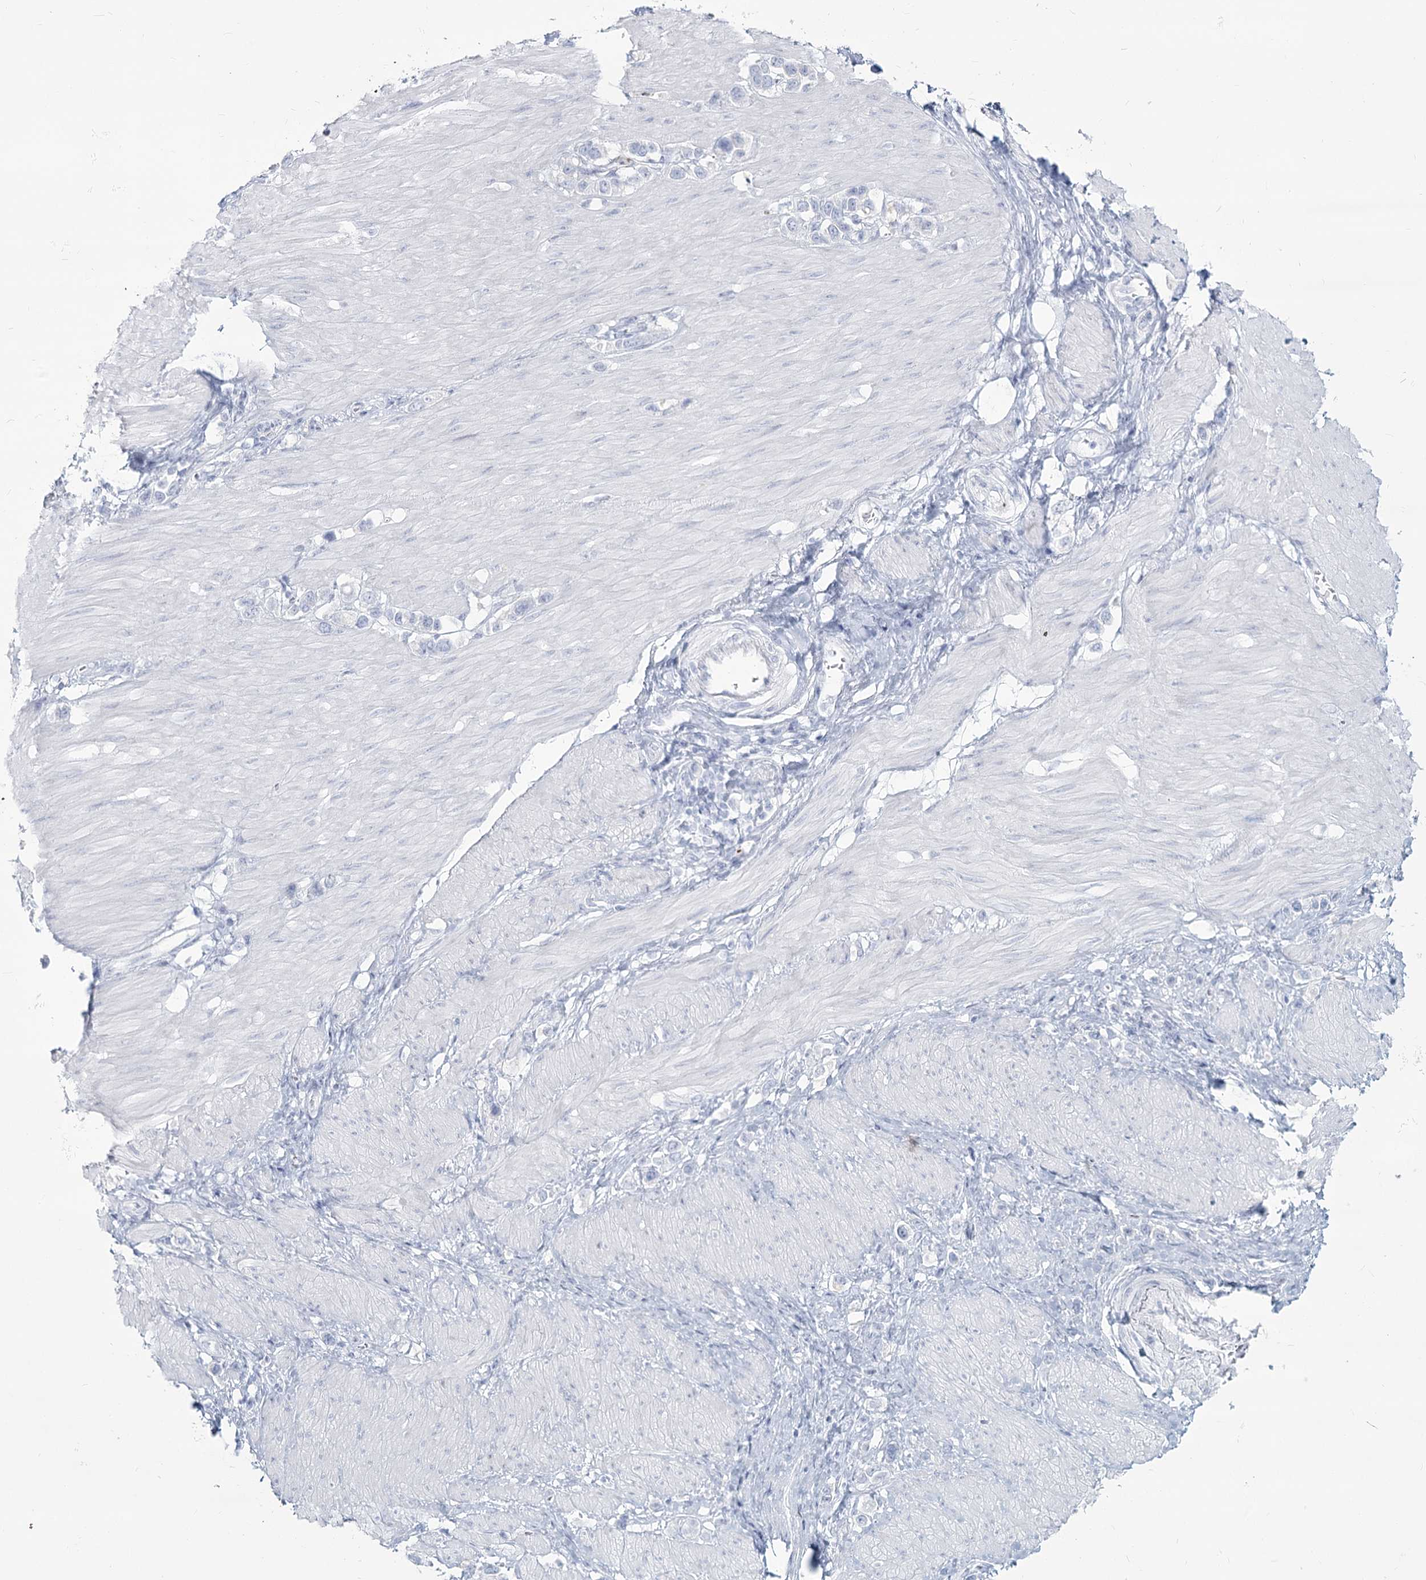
{"staining": {"intensity": "negative", "quantity": "none", "location": "none"}, "tissue": "stomach cancer", "cell_type": "Tumor cells", "image_type": "cancer", "snomed": [{"axis": "morphology", "description": "Normal tissue, NOS"}, {"axis": "morphology", "description": "Adenocarcinoma, NOS"}, {"axis": "topography", "description": "Stomach, upper"}, {"axis": "topography", "description": "Stomach"}], "caption": "A high-resolution histopathology image shows IHC staining of stomach cancer (adenocarcinoma), which reveals no significant positivity in tumor cells.", "gene": "SLC6A19", "patient": {"sex": "female", "age": 65}}